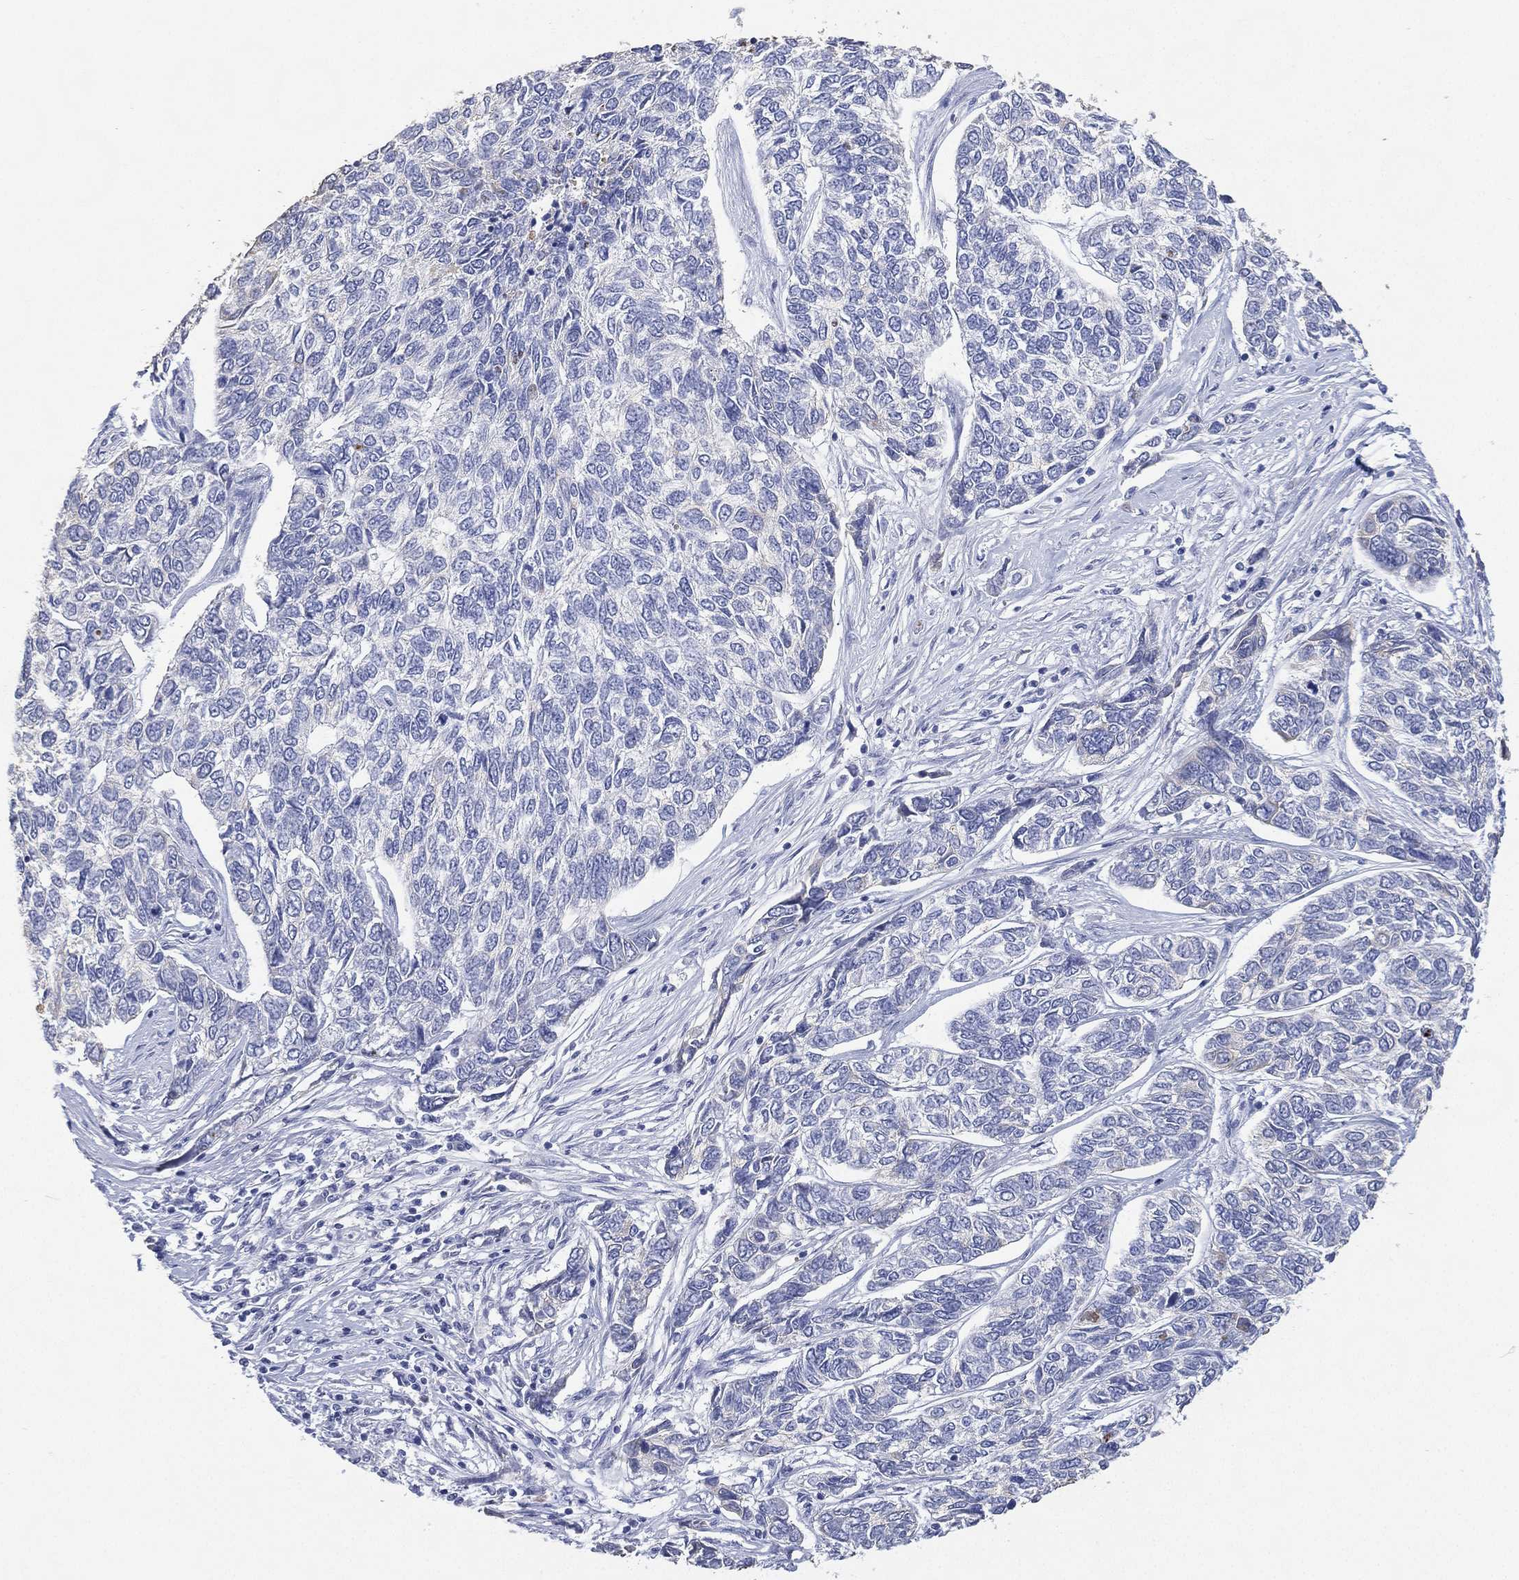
{"staining": {"intensity": "negative", "quantity": "none", "location": "none"}, "tissue": "skin cancer", "cell_type": "Tumor cells", "image_type": "cancer", "snomed": [{"axis": "morphology", "description": "Basal cell carcinoma"}, {"axis": "topography", "description": "Skin"}], "caption": "High magnification brightfield microscopy of basal cell carcinoma (skin) stained with DAB (brown) and counterstained with hematoxylin (blue): tumor cells show no significant expression.", "gene": "FMO1", "patient": {"sex": "female", "age": 65}}